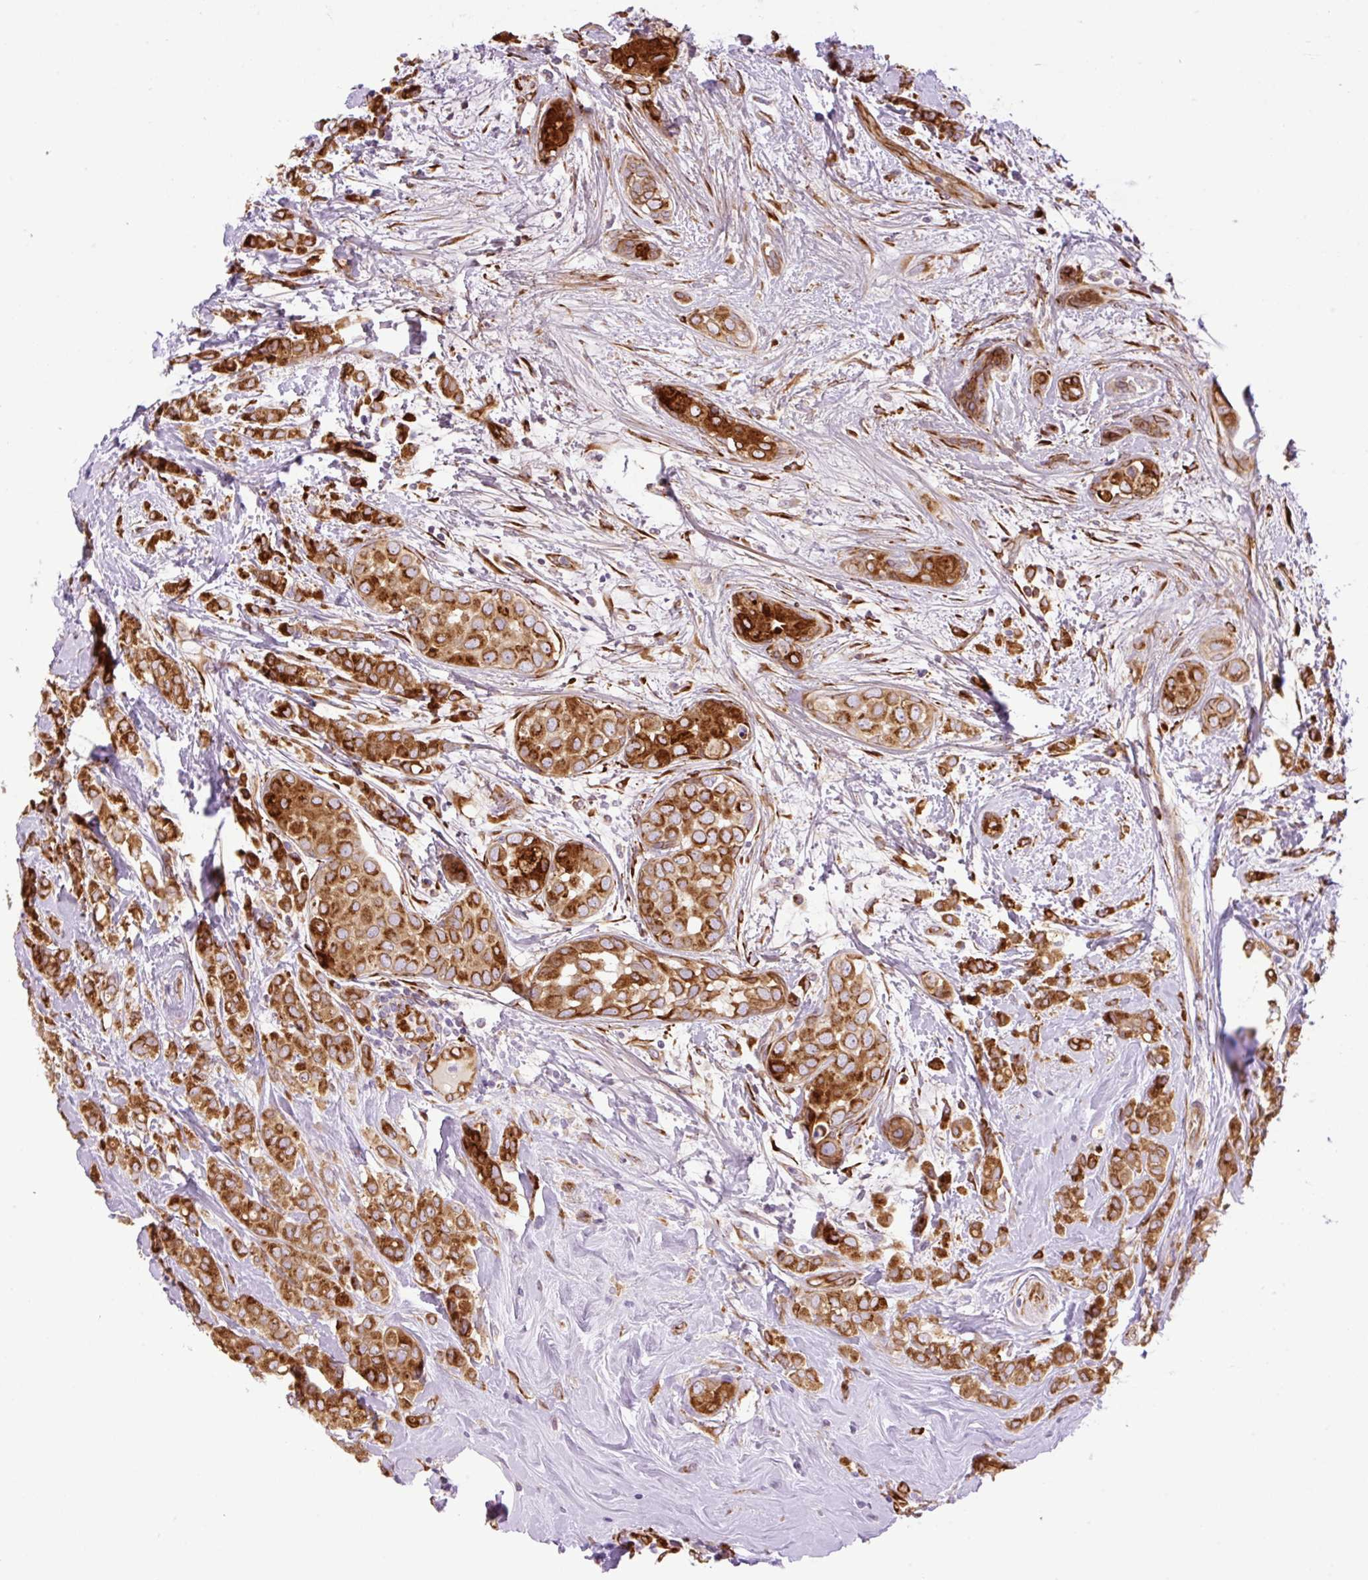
{"staining": {"intensity": "strong", "quantity": ">75%", "location": "cytoplasmic/membranous"}, "tissue": "breast cancer", "cell_type": "Tumor cells", "image_type": "cancer", "snomed": [{"axis": "morphology", "description": "Lobular carcinoma"}, {"axis": "topography", "description": "Breast"}], "caption": "Tumor cells show high levels of strong cytoplasmic/membranous expression in approximately >75% of cells in human breast cancer (lobular carcinoma). The staining was performed using DAB (3,3'-diaminobenzidine) to visualize the protein expression in brown, while the nuclei were stained in blue with hematoxylin (Magnification: 20x).", "gene": "RAB30", "patient": {"sex": "female", "age": 68}}